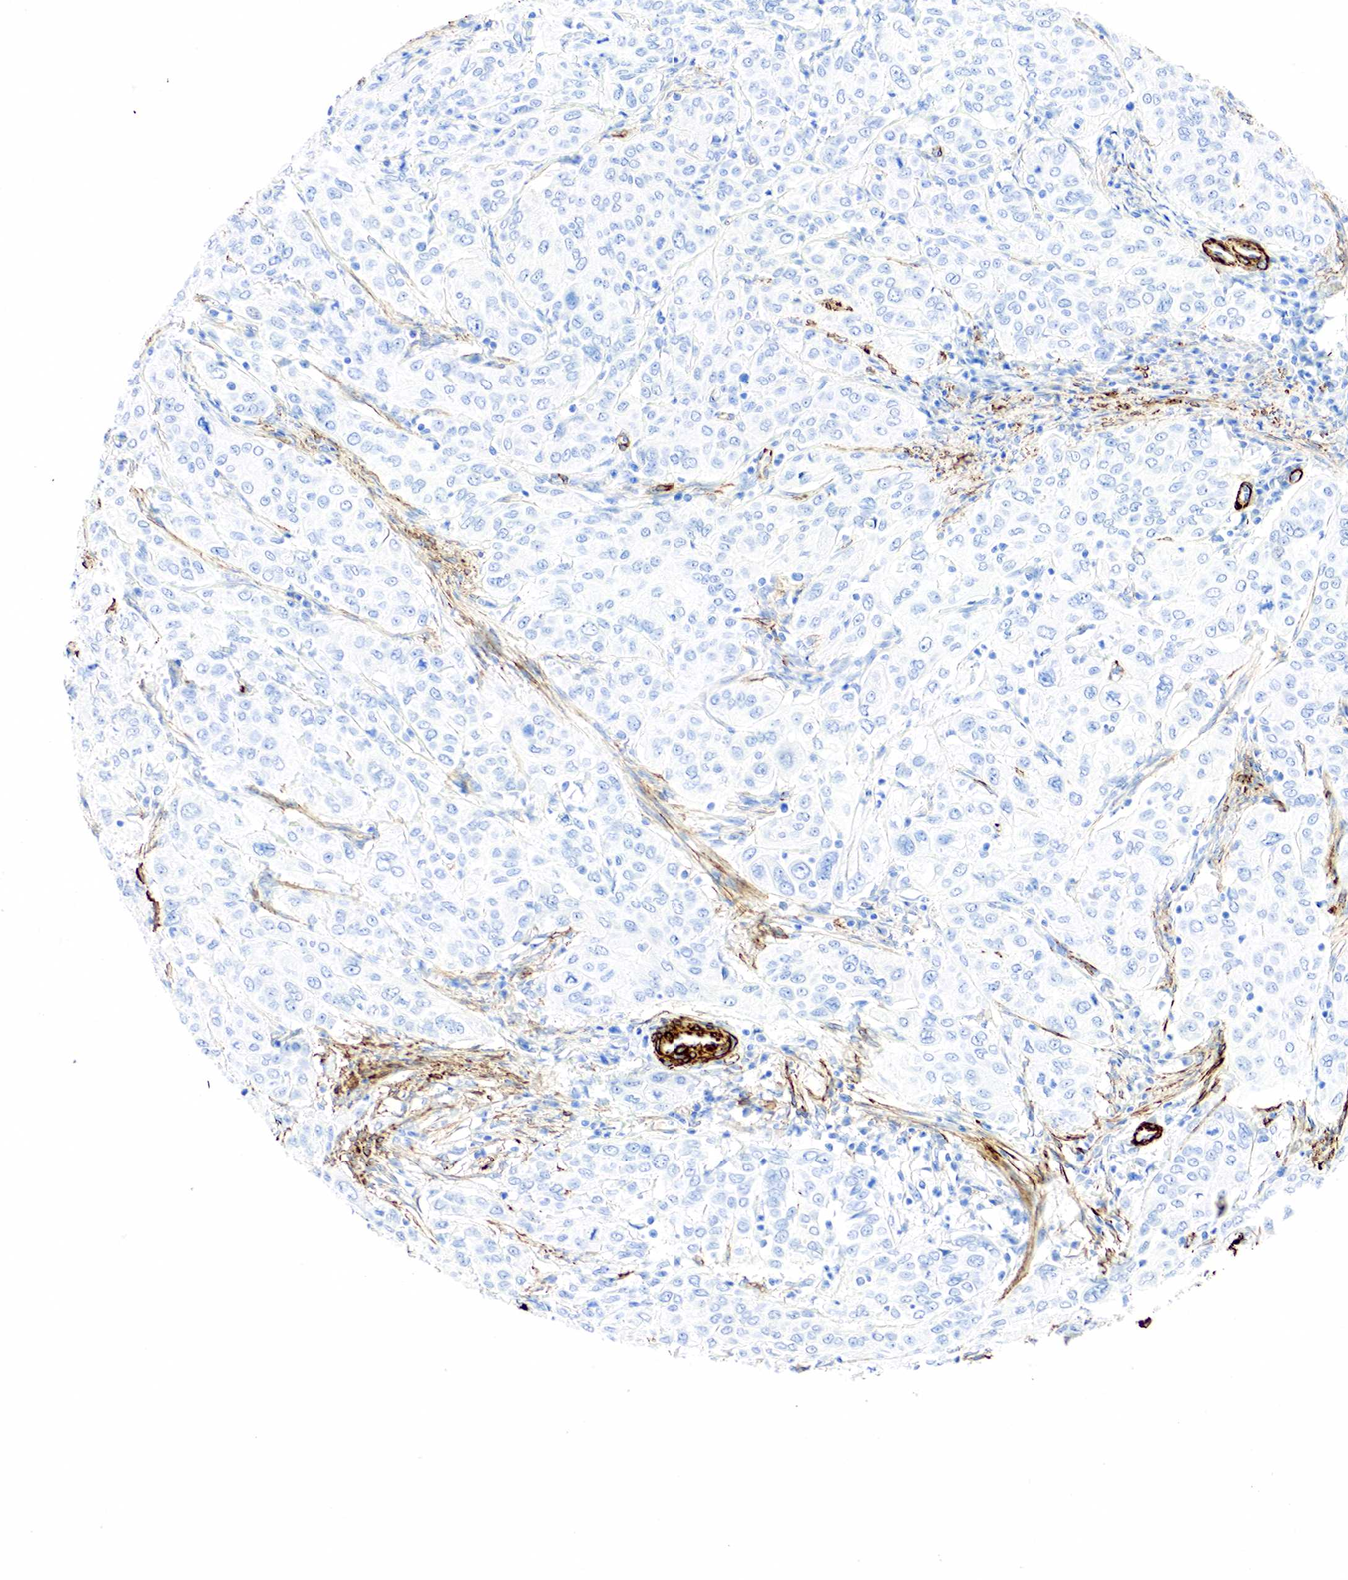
{"staining": {"intensity": "negative", "quantity": "none", "location": "none"}, "tissue": "cervical cancer", "cell_type": "Tumor cells", "image_type": "cancer", "snomed": [{"axis": "morphology", "description": "Squamous cell carcinoma, NOS"}, {"axis": "topography", "description": "Cervix"}], "caption": "This is an IHC micrograph of human cervical cancer. There is no staining in tumor cells.", "gene": "ACTA1", "patient": {"sex": "female", "age": 38}}